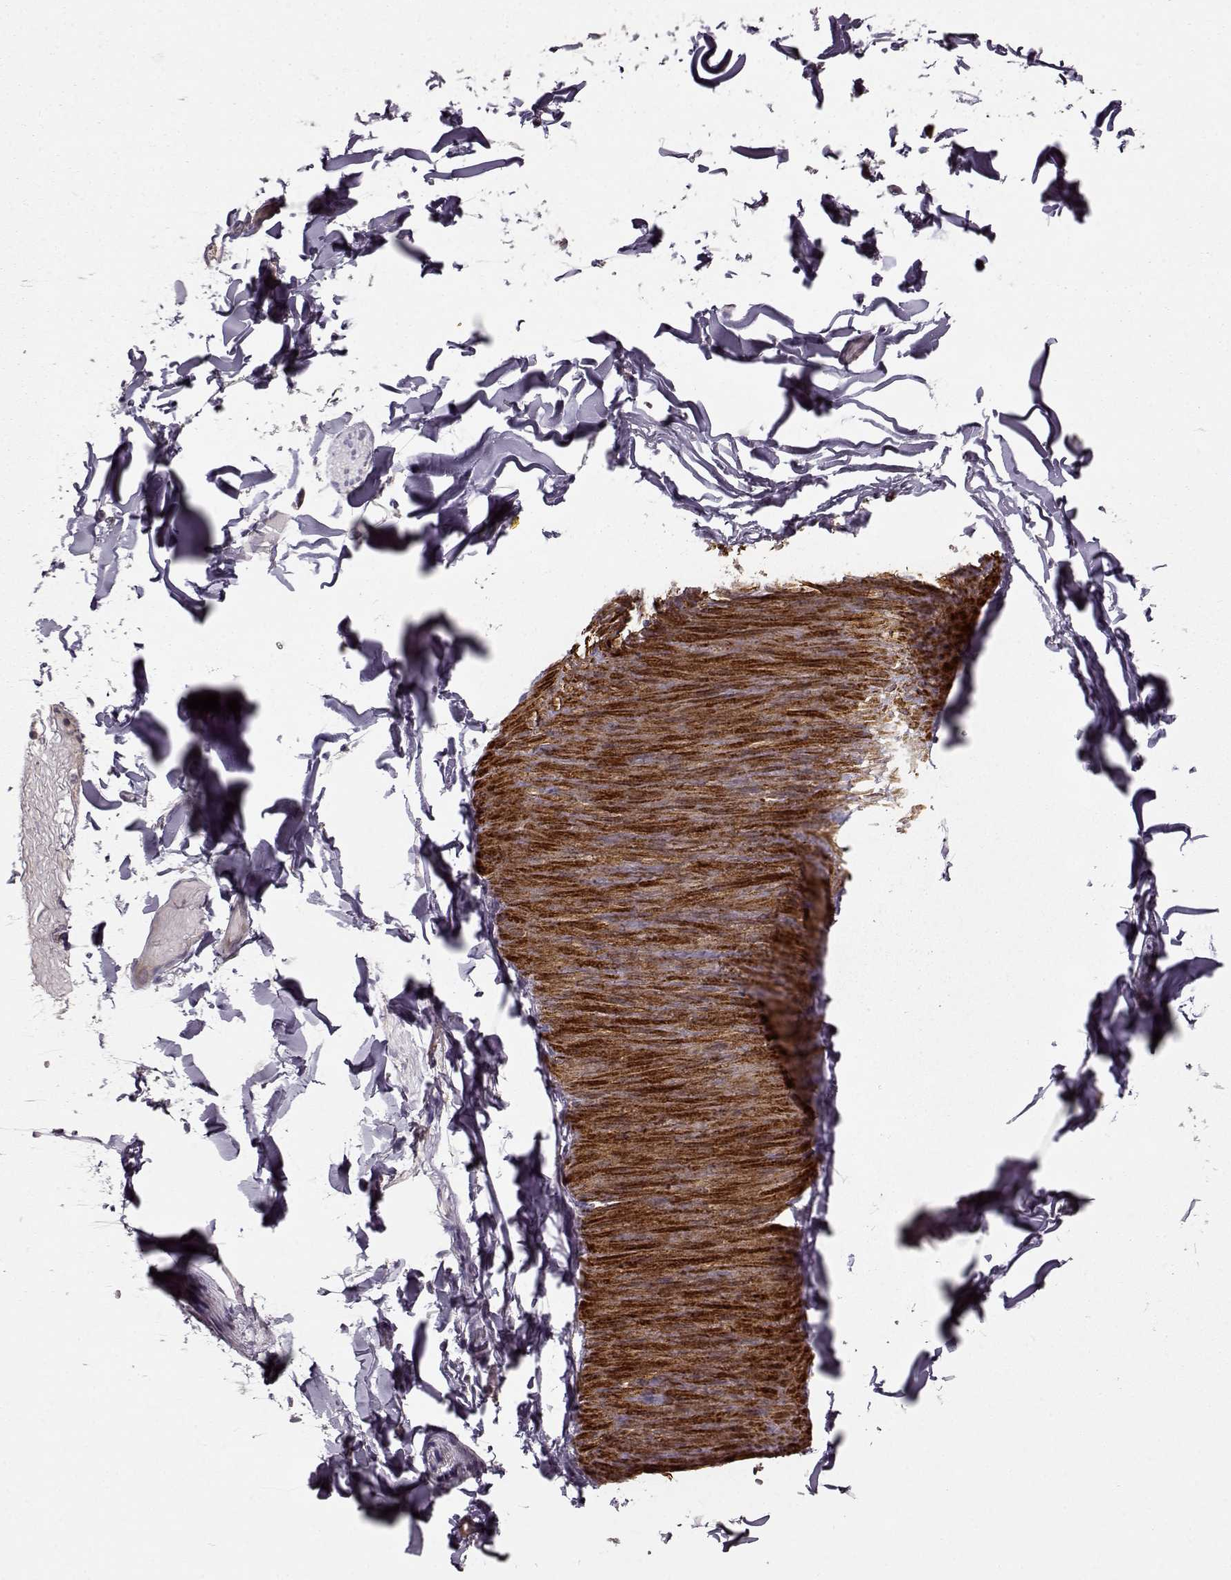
{"staining": {"intensity": "negative", "quantity": "none", "location": "none"}, "tissue": "adipose tissue", "cell_type": "Adipocytes", "image_type": "normal", "snomed": [{"axis": "morphology", "description": "Normal tissue, NOS"}, {"axis": "topography", "description": "Gallbladder"}, {"axis": "topography", "description": "Peripheral nerve tissue"}], "caption": "The image reveals no significant staining in adipocytes of adipose tissue.", "gene": "SLAIN2", "patient": {"sex": "female", "age": 45}}